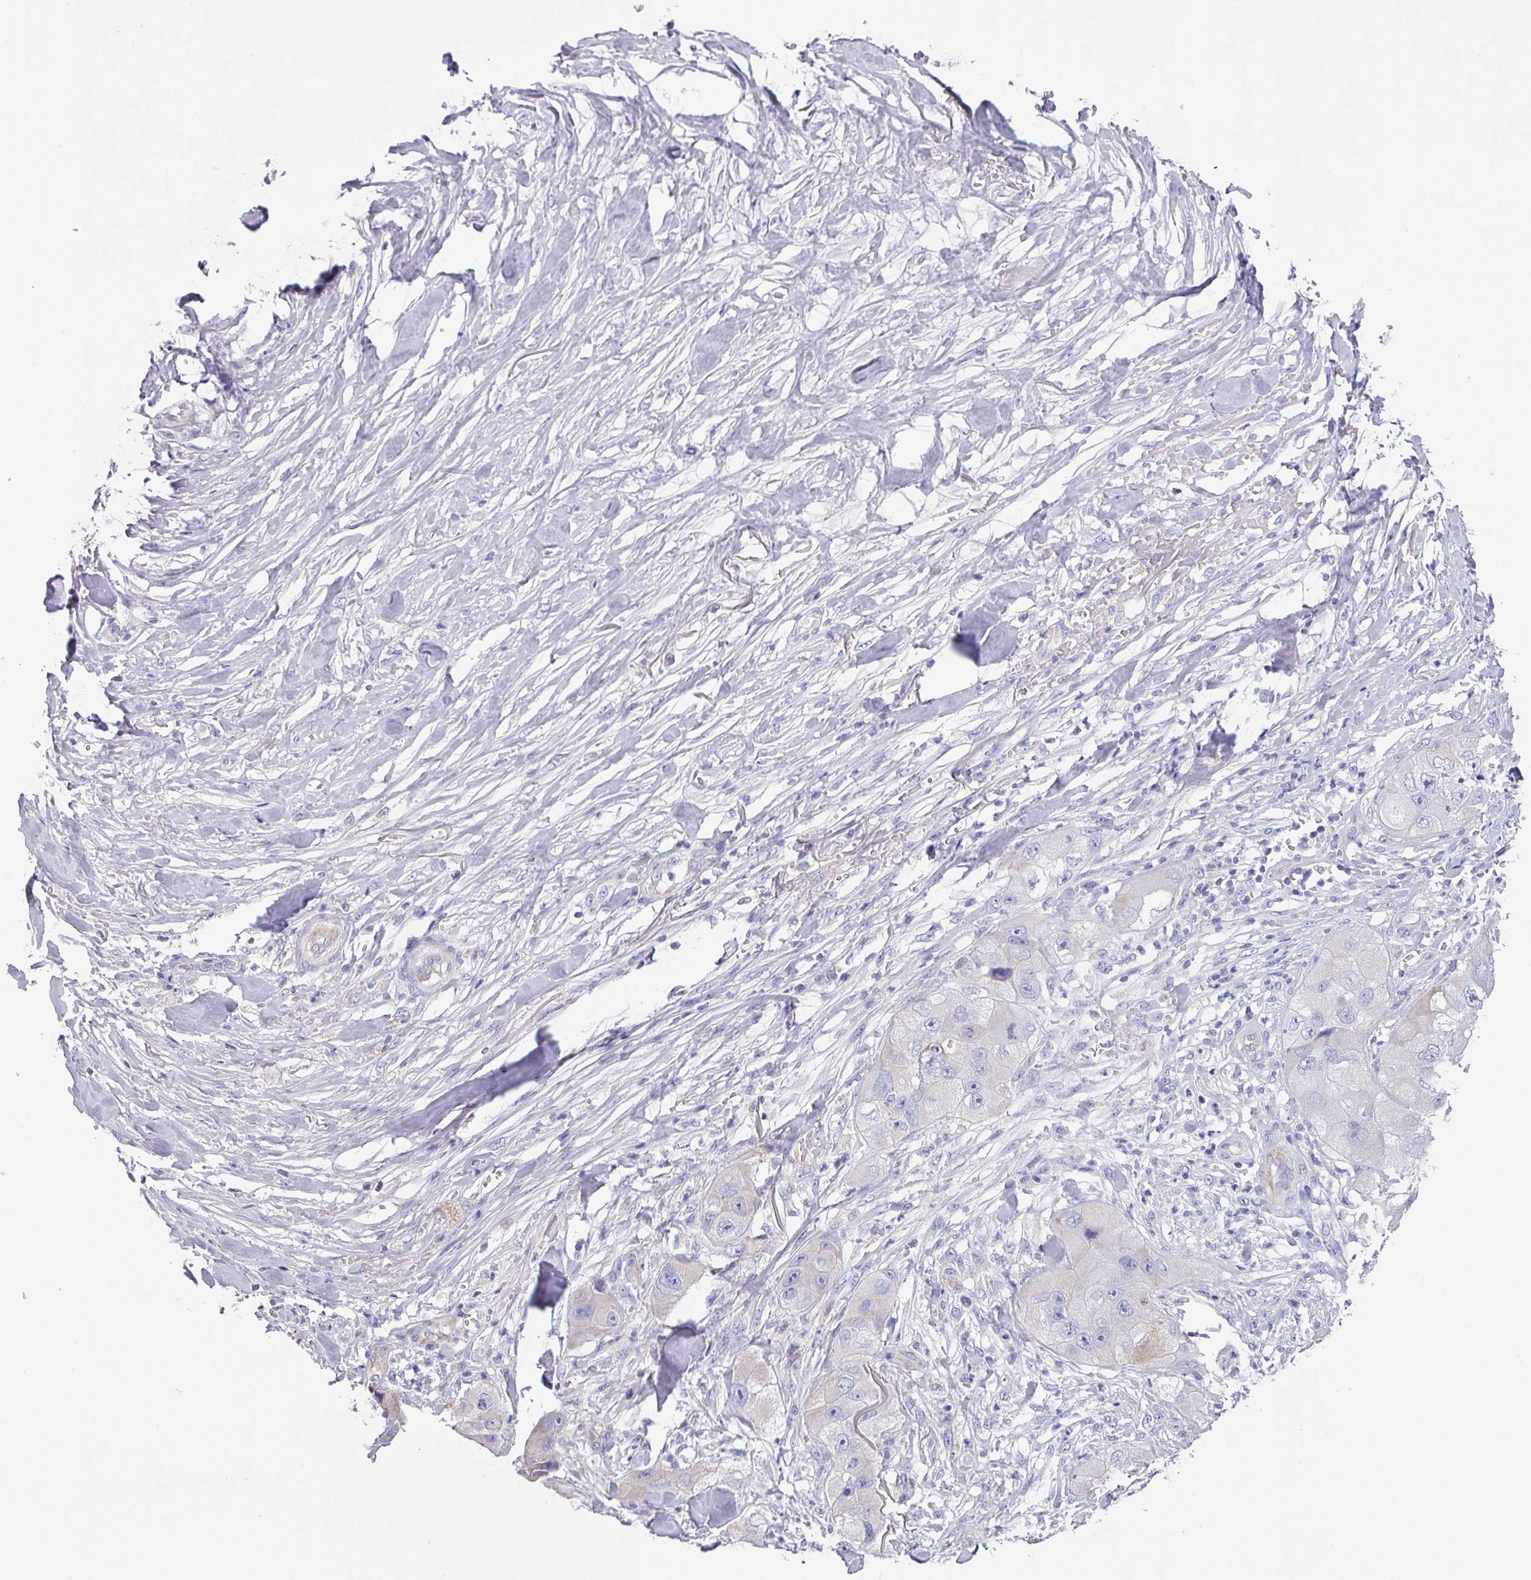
{"staining": {"intensity": "negative", "quantity": "none", "location": "none"}, "tissue": "skin cancer", "cell_type": "Tumor cells", "image_type": "cancer", "snomed": [{"axis": "morphology", "description": "Squamous cell carcinoma, NOS"}, {"axis": "topography", "description": "Skin"}, {"axis": "topography", "description": "Subcutis"}], "caption": "Tumor cells are negative for protein expression in human squamous cell carcinoma (skin). (Stains: DAB (3,3'-diaminobenzidine) immunohistochemistry (IHC) with hematoxylin counter stain, Microscopy: brightfield microscopy at high magnification).", "gene": "CAMK1", "patient": {"sex": "male", "age": 73}}